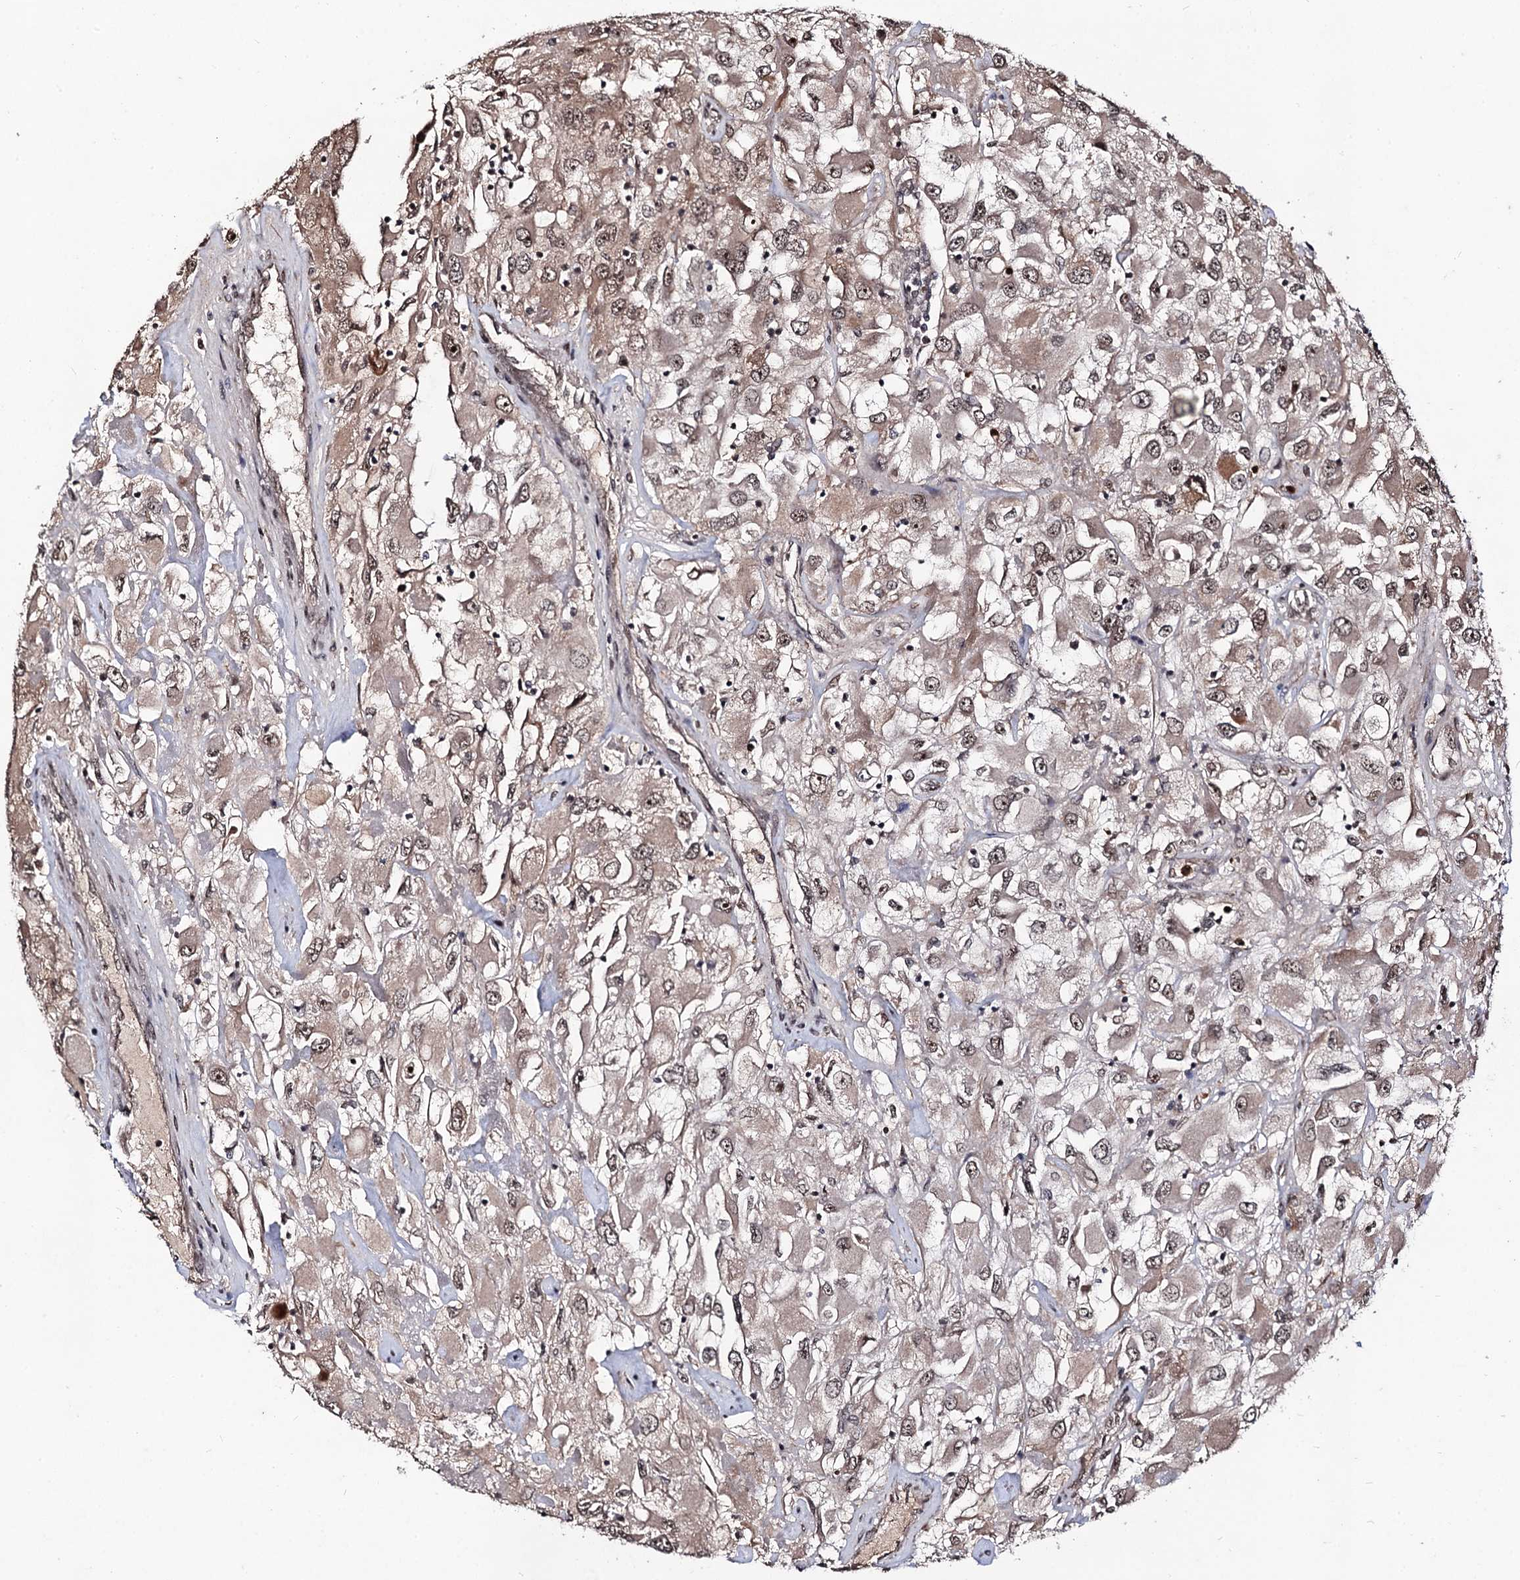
{"staining": {"intensity": "moderate", "quantity": ">75%", "location": "cytoplasmic/membranous,nuclear"}, "tissue": "renal cancer", "cell_type": "Tumor cells", "image_type": "cancer", "snomed": [{"axis": "morphology", "description": "Adenocarcinoma, NOS"}, {"axis": "topography", "description": "Kidney"}], "caption": "Protein staining of renal cancer tissue reveals moderate cytoplasmic/membranous and nuclear staining in about >75% of tumor cells.", "gene": "SFSWAP", "patient": {"sex": "female", "age": 52}}